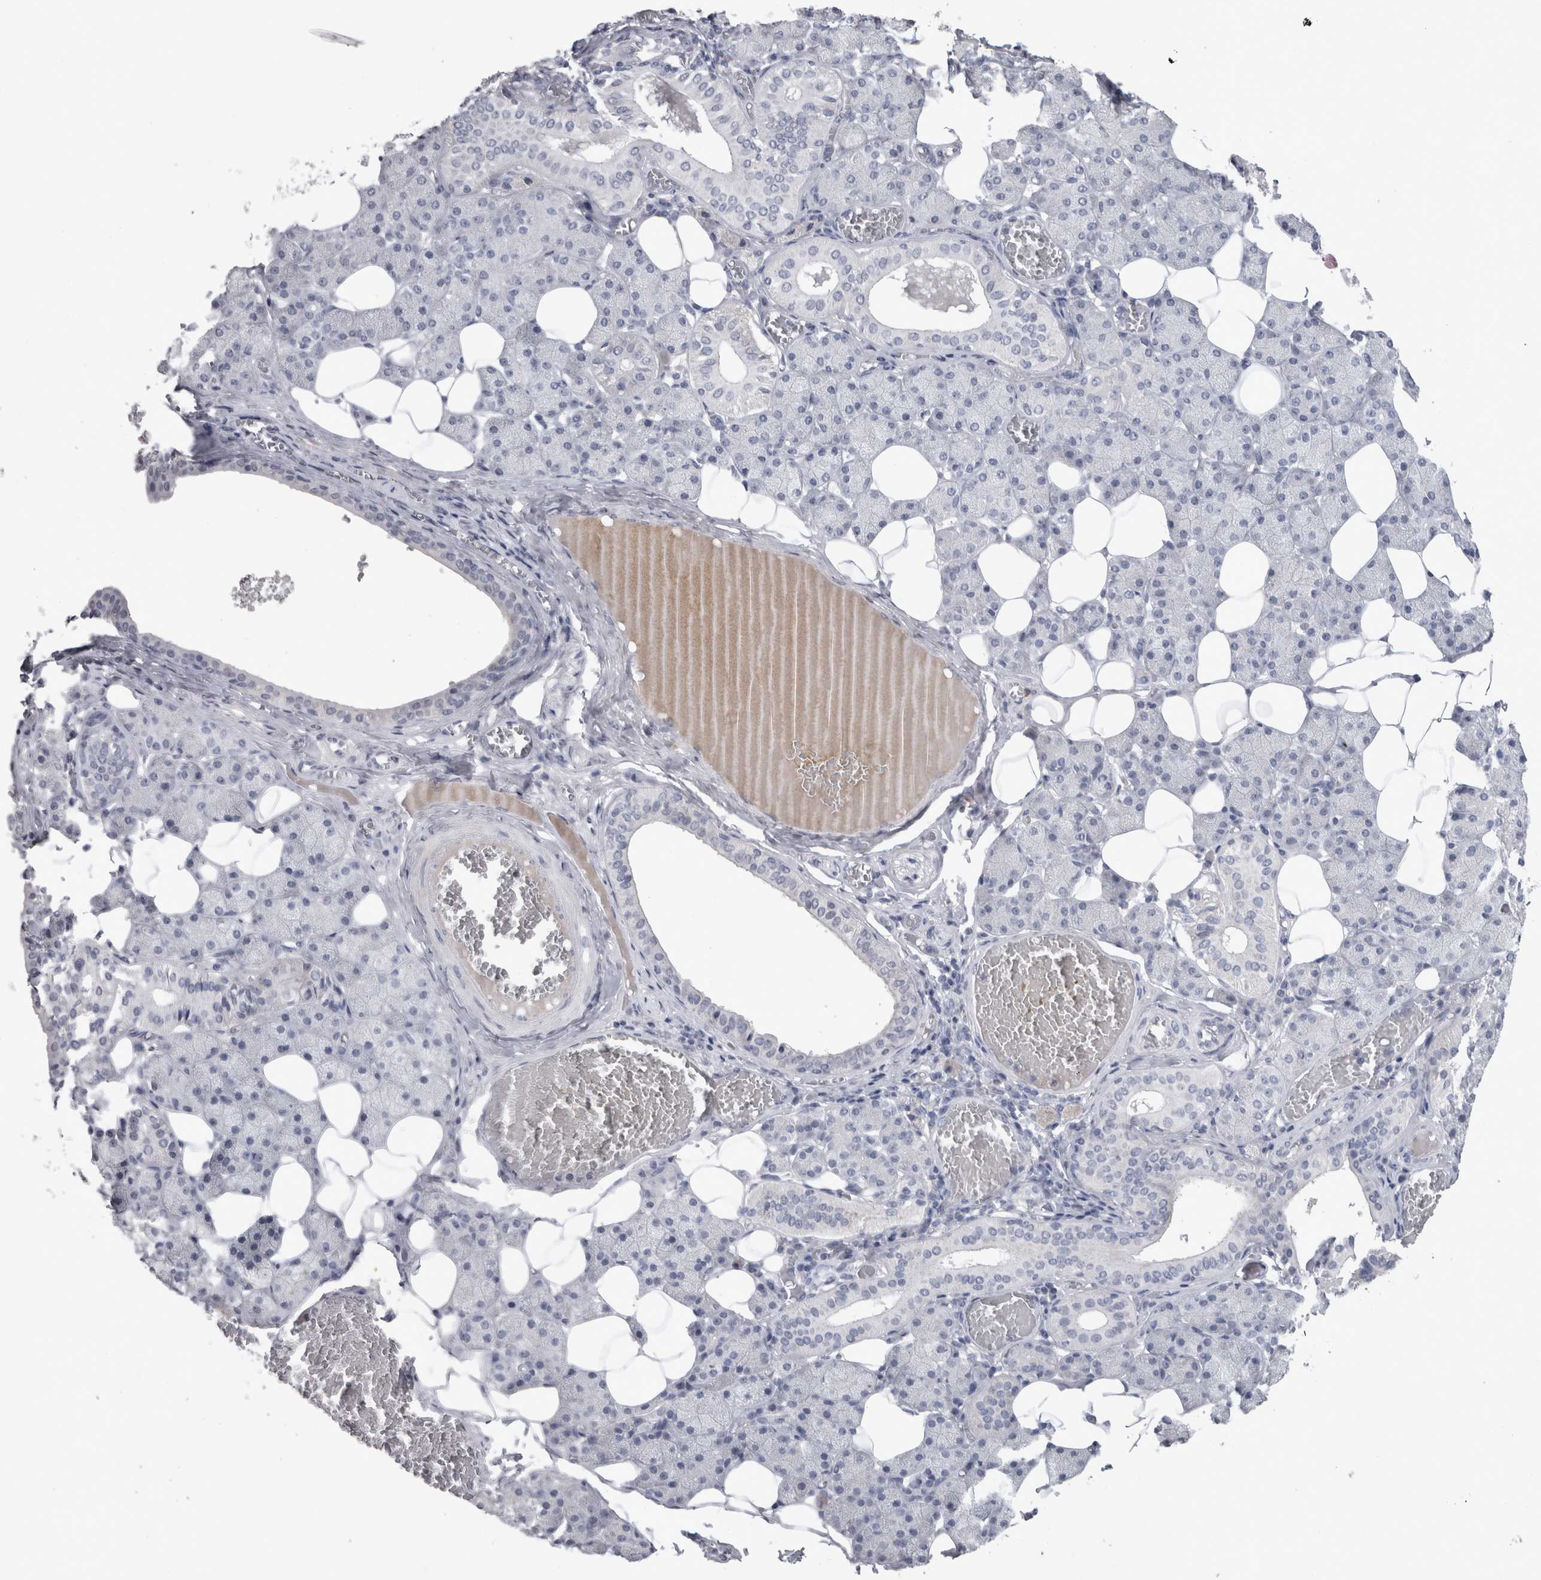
{"staining": {"intensity": "negative", "quantity": "none", "location": "none"}, "tissue": "salivary gland", "cell_type": "Glandular cells", "image_type": "normal", "snomed": [{"axis": "morphology", "description": "Normal tissue, NOS"}, {"axis": "topography", "description": "Salivary gland"}], "caption": "This is an immunohistochemistry (IHC) micrograph of unremarkable human salivary gland. There is no staining in glandular cells.", "gene": "PDX1", "patient": {"sex": "female", "age": 33}}